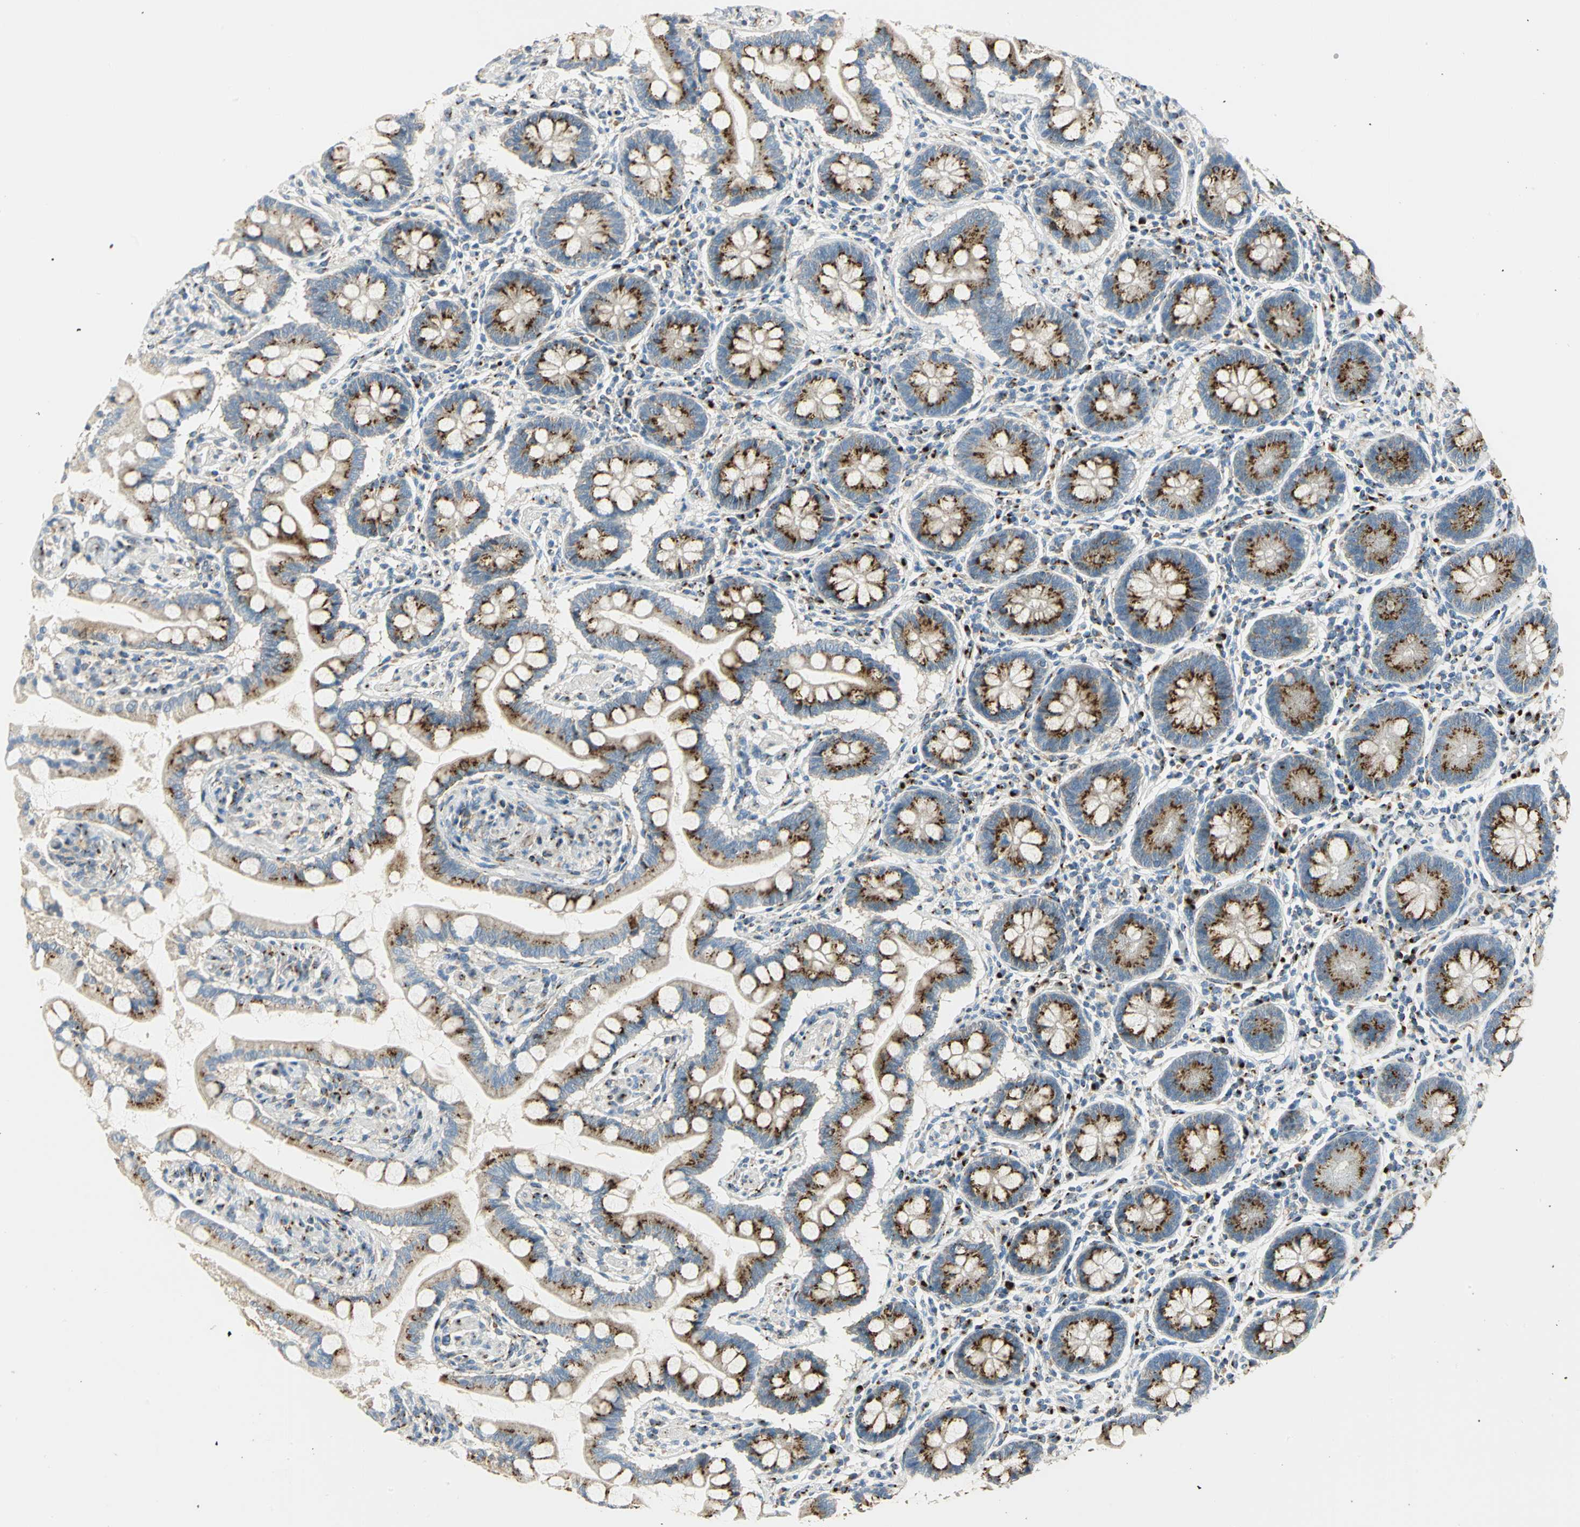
{"staining": {"intensity": "strong", "quantity": ">75%", "location": "cytoplasmic/membranous"}, "tissue": "small intestine", "cell_type": "Glandular cells", "image_type": "normal", "snomed": [{"axis": "morphology", "description": "Normal tissue, NOS"}, {"axis": "topography", "description": "Small intestine"}], "caption": "IHC micrograph of unremarkable human small intestine stained for a protein (brown), which demonstrates high levels of strong cytoplasmic/membranous staining in about >75% of glandular cells.", "gene": "GPR3", "patient": {"sex": "male", "age": 41}}